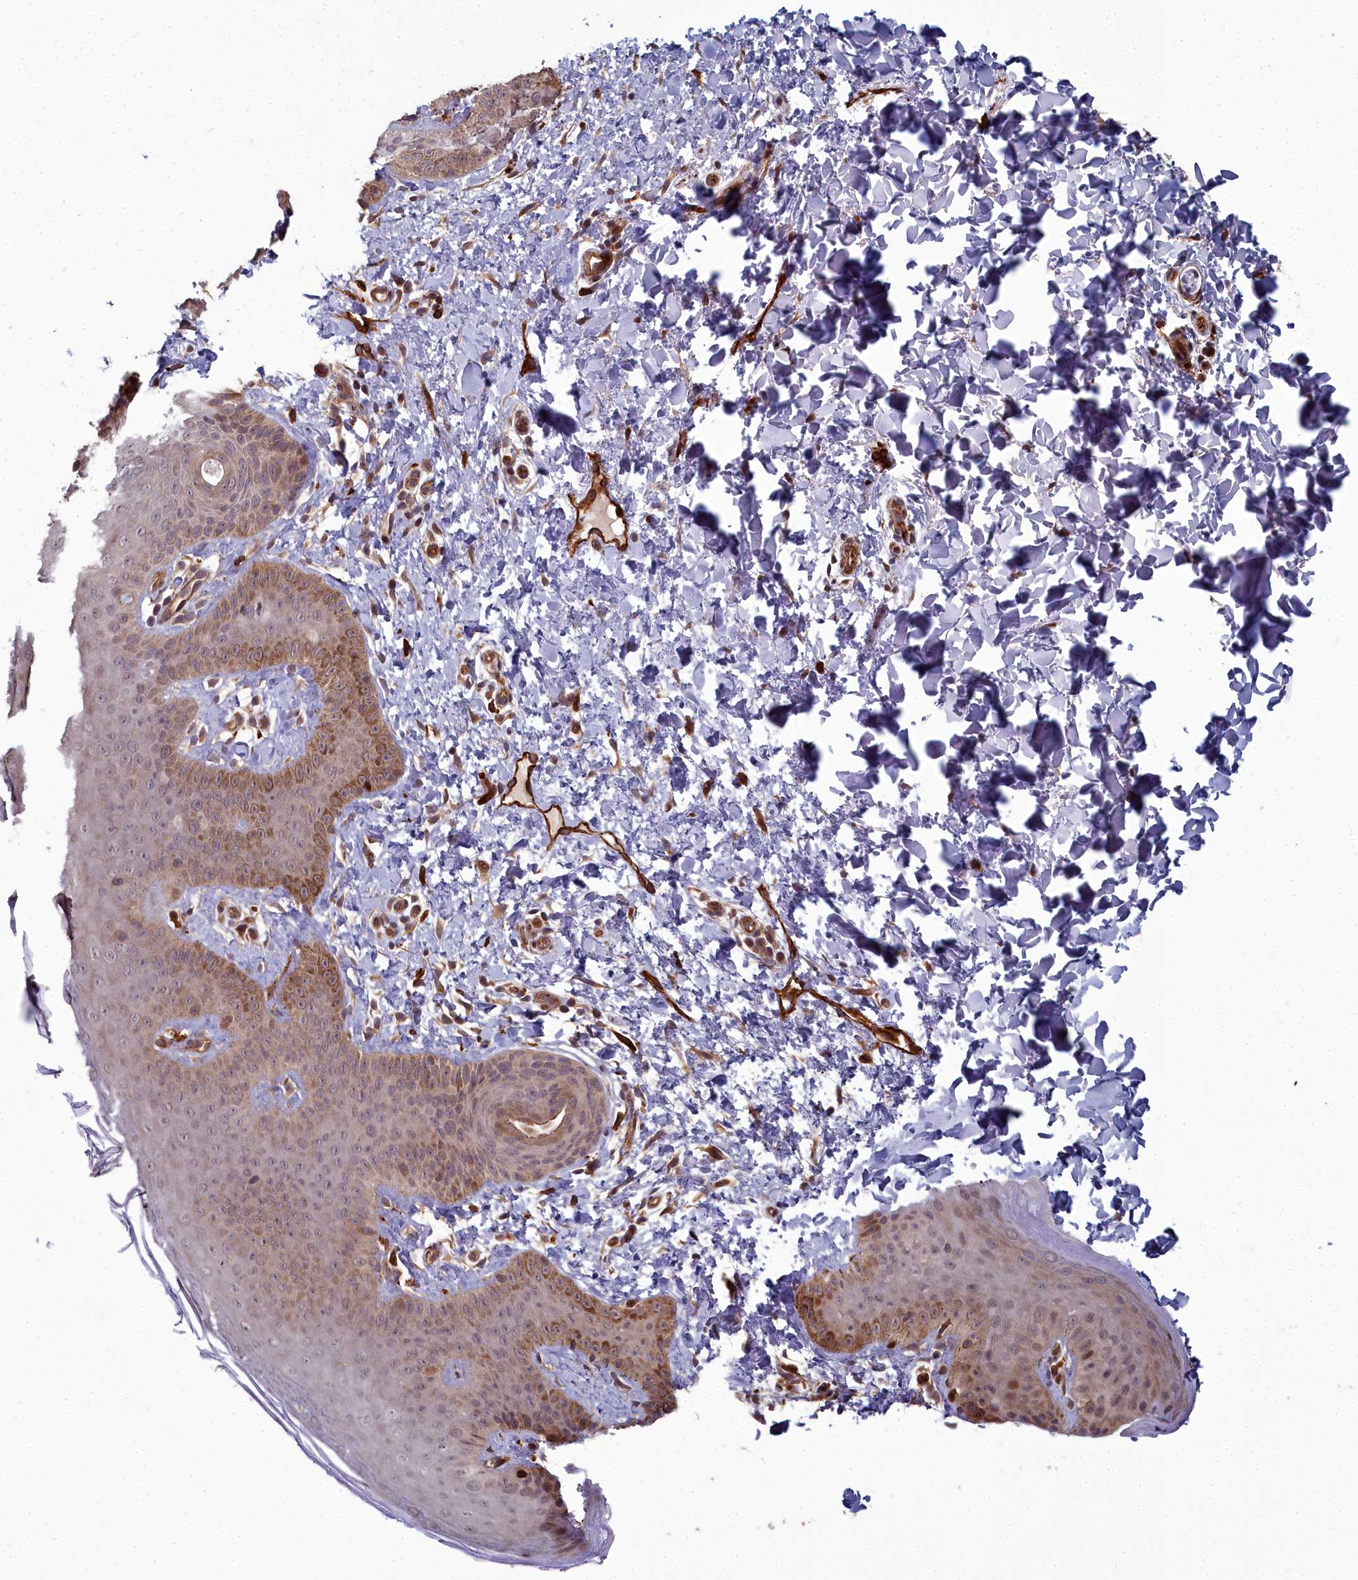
{"staining": {"intensity": "moderate", "quantity": ">75%", "location": "cytoplasmic/membranous,nuclear"}, "tissue": "skin", "cell_type": "Epidermal cells", "image_type": "normal", "snomed": [{"axis": "morphology", "description": "Normal tissue, NOS"}, {"axis": "morphology", "description": "Neoplasm, malignant, NOS"}, {"axis": "topography", "description": "Anal"}], "caption": "IHC of benign human skin exhibits medium levels of moderate cytoplasmic/membranous,nuclear expression in about >75% of epidermal cells. (DAB IHC, brown staining for protein, blue staining for nuclei).", "gene": "TSPYL4", "patient": {"sex": "male", "age": 47}}